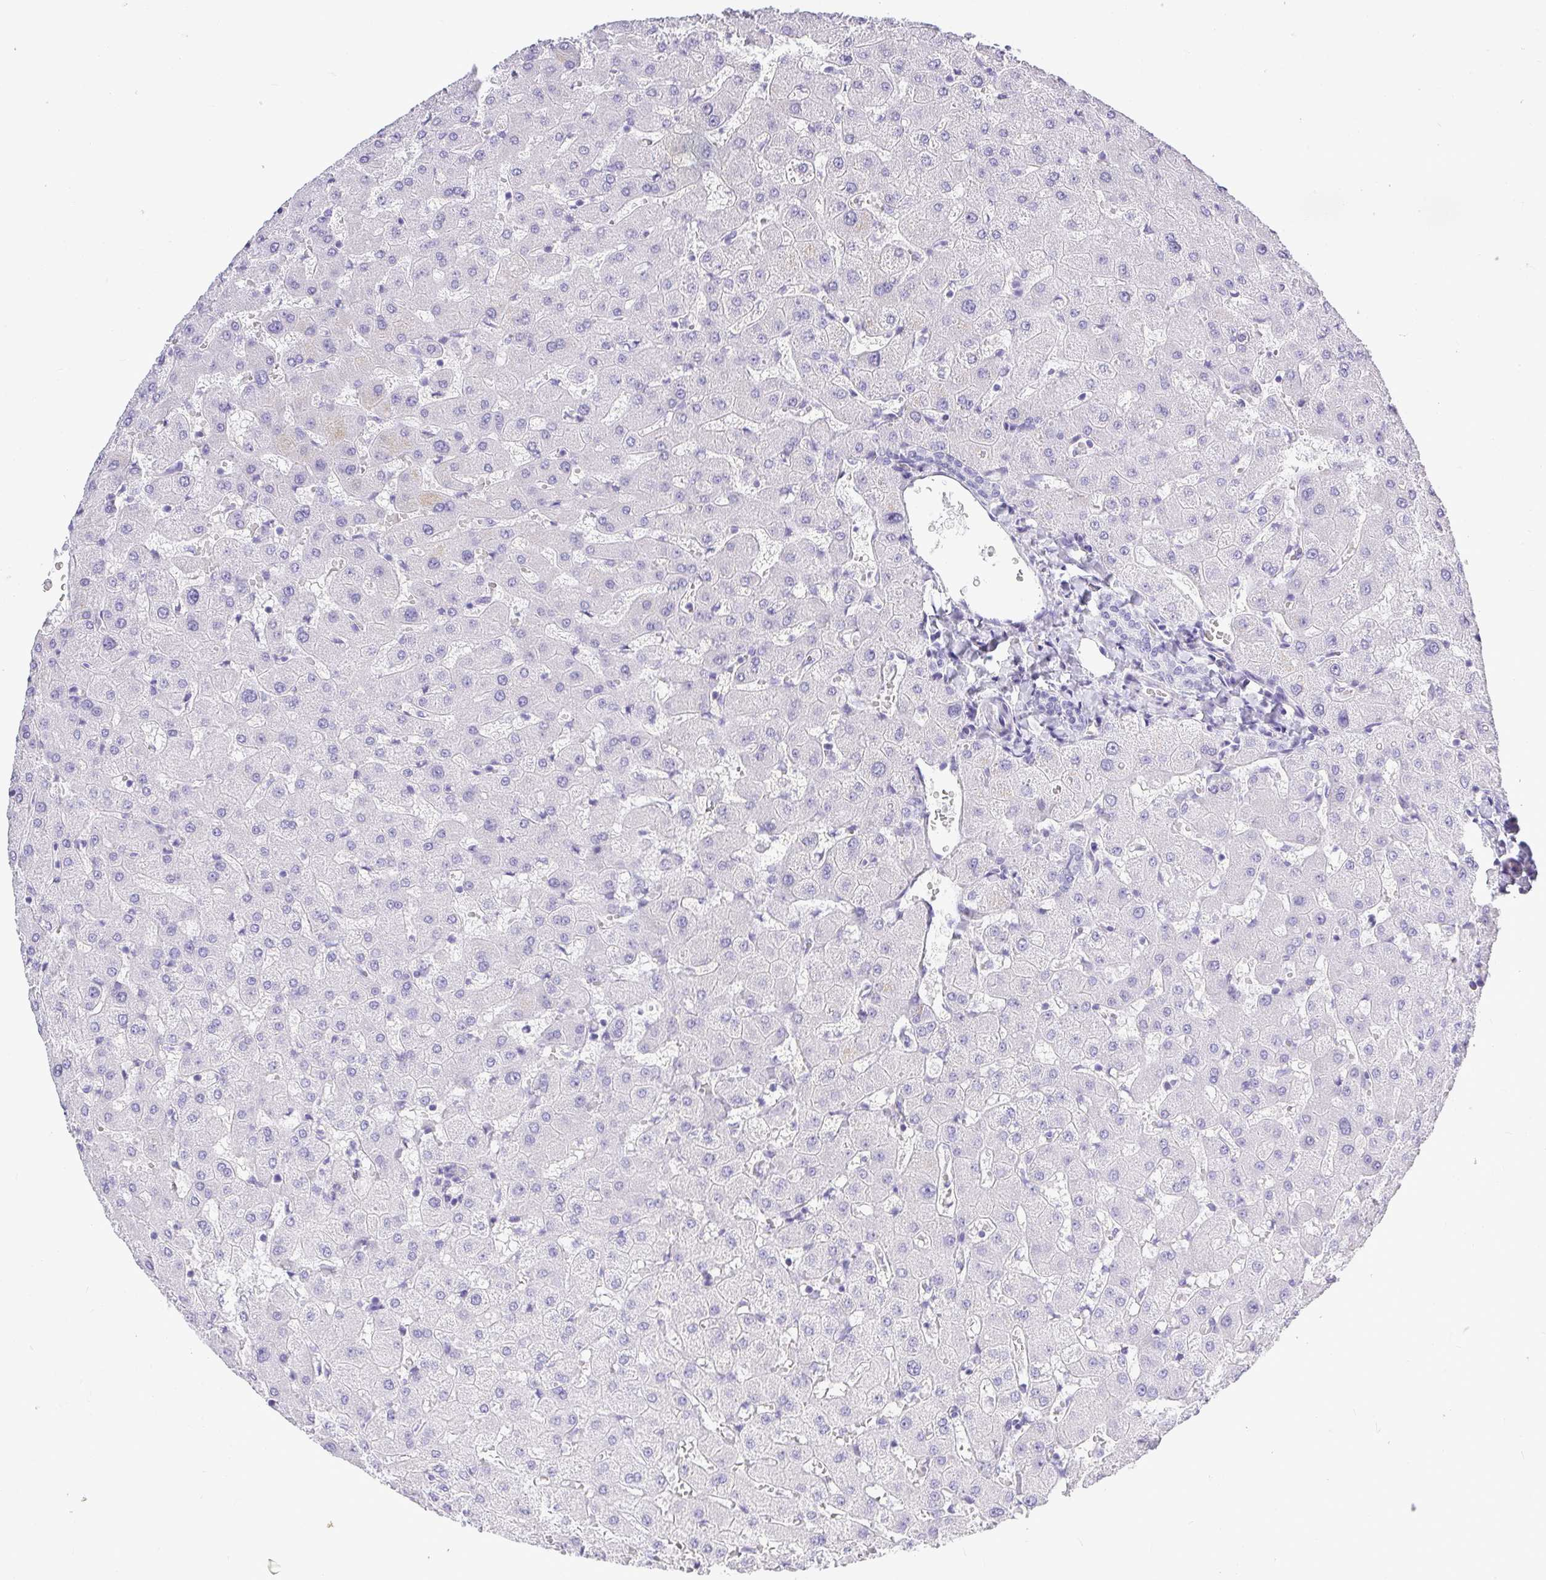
{"staining": {"intensity": "negative", "quantity": "none", "location": "none"}, "tissue": "liver", "cell_type": "Cholangiocytes", "image_type": "normal", "snomed": [{"axis": "morphology", "description": "Normal tissue, NOS"}, {"axis": "topography", "description": "Liver"}], "caption": "Immunohistochemistry (IHC) photomicrograph of benign human liver stained for a protein (brown), which reveals no expression in cholangiocytes.", "gene": "PLPPR3", "patient": {"sex": "female", "age": 63}}